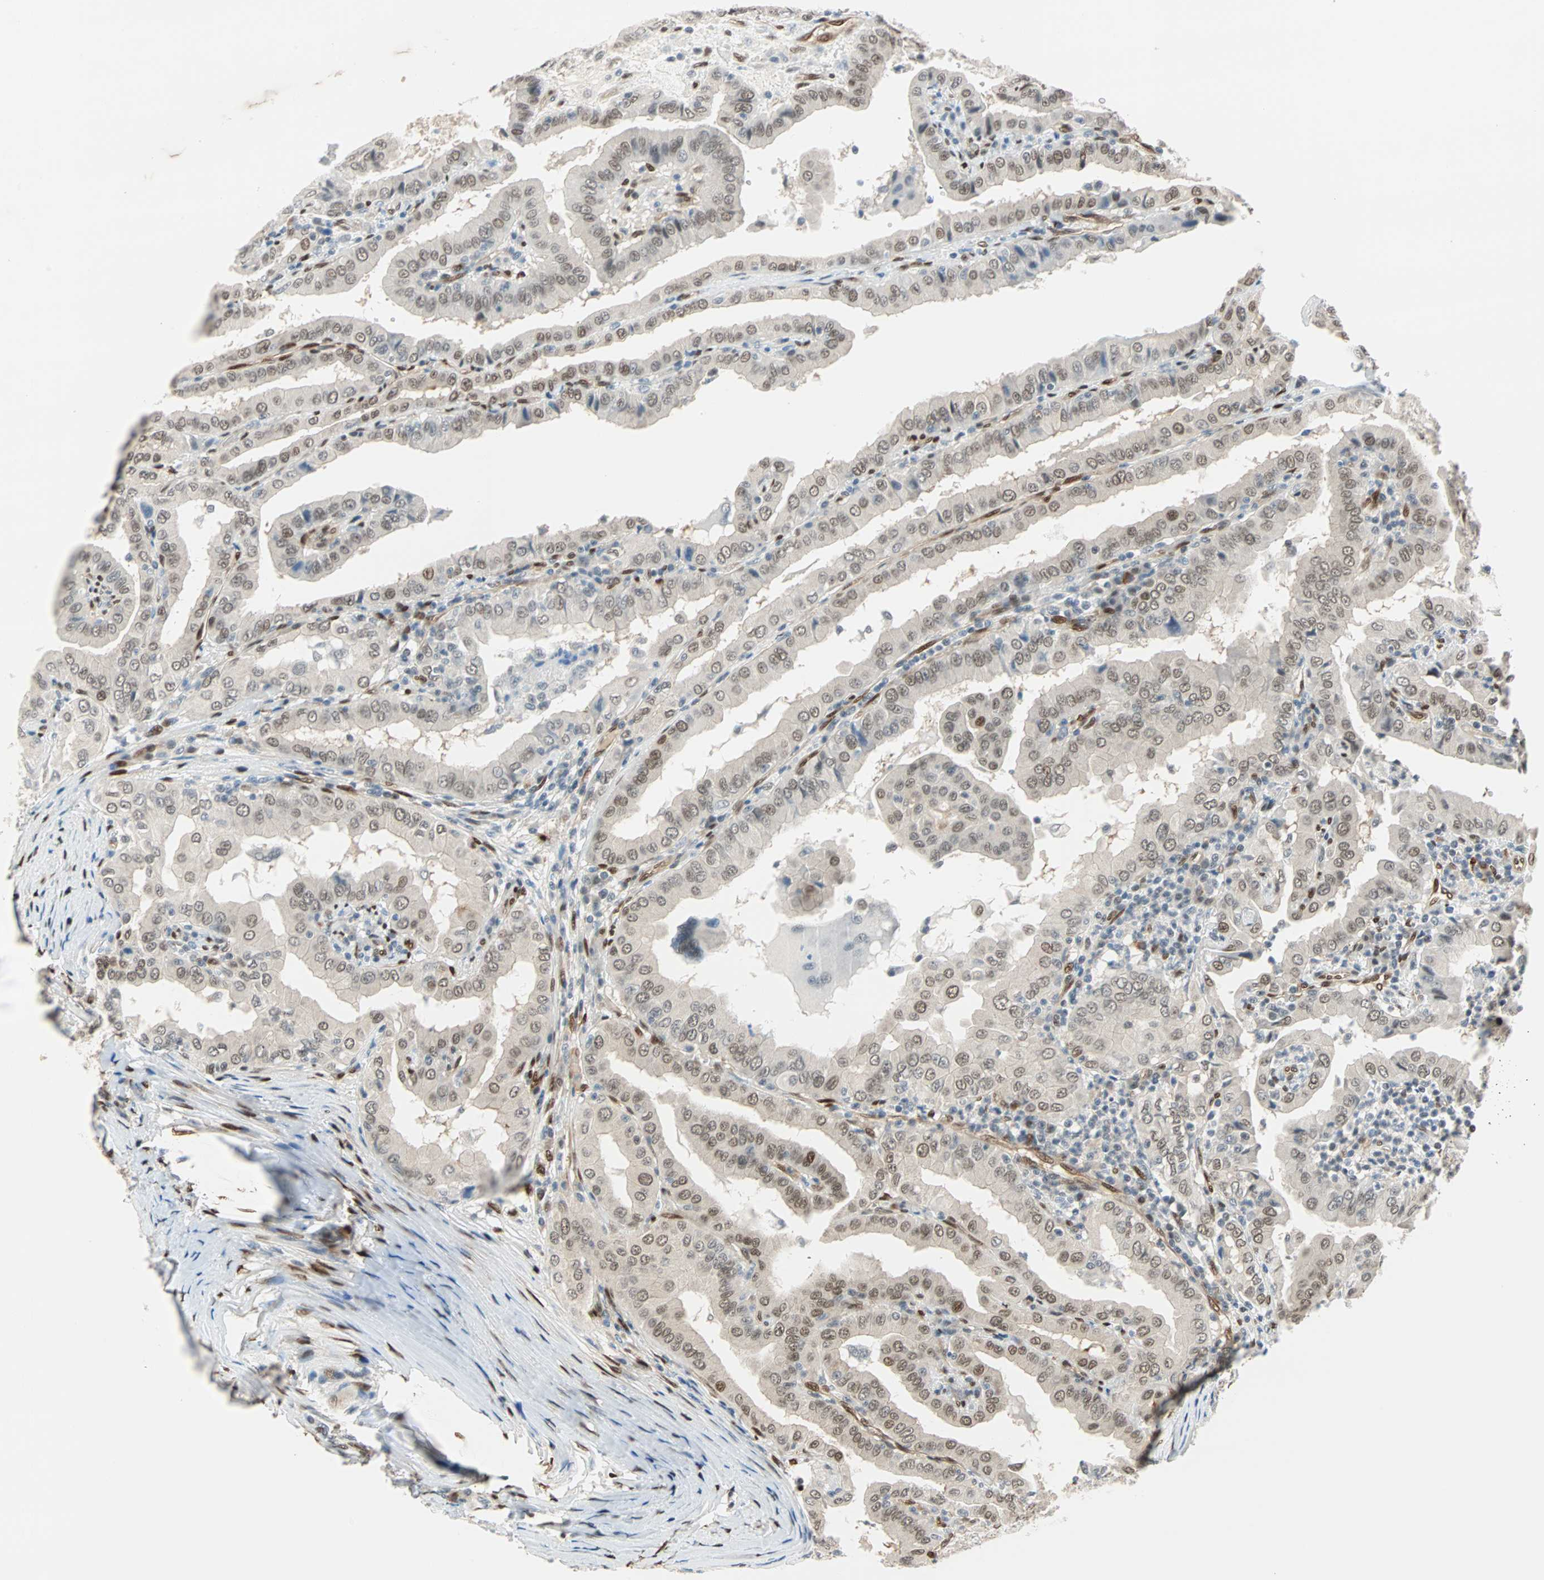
{"staining": {"intensity": "moderate", "quantity": ">75%", "location": "cytoplasmic/membranous,nuclear"}, "tissue": "thyroid cancer", "cell_type": "Tumor cells", "image_type": "cancer", "snomed": [{"axis": "morphology", "description": "Papillary adenocarcinoma, NOS"}, {"axis": "topography", "description": "Thyroid gland"}], "caption": "Immunohistochemistry of thyroid cancer (papillary adenocarcinoma) displays medium levels of moderate cytoplasmic/membranous and nuclear positivity in about >75% of tumor cells.", "gene": "WWTR1", "patient": {"sex": "male", "age": 33}}